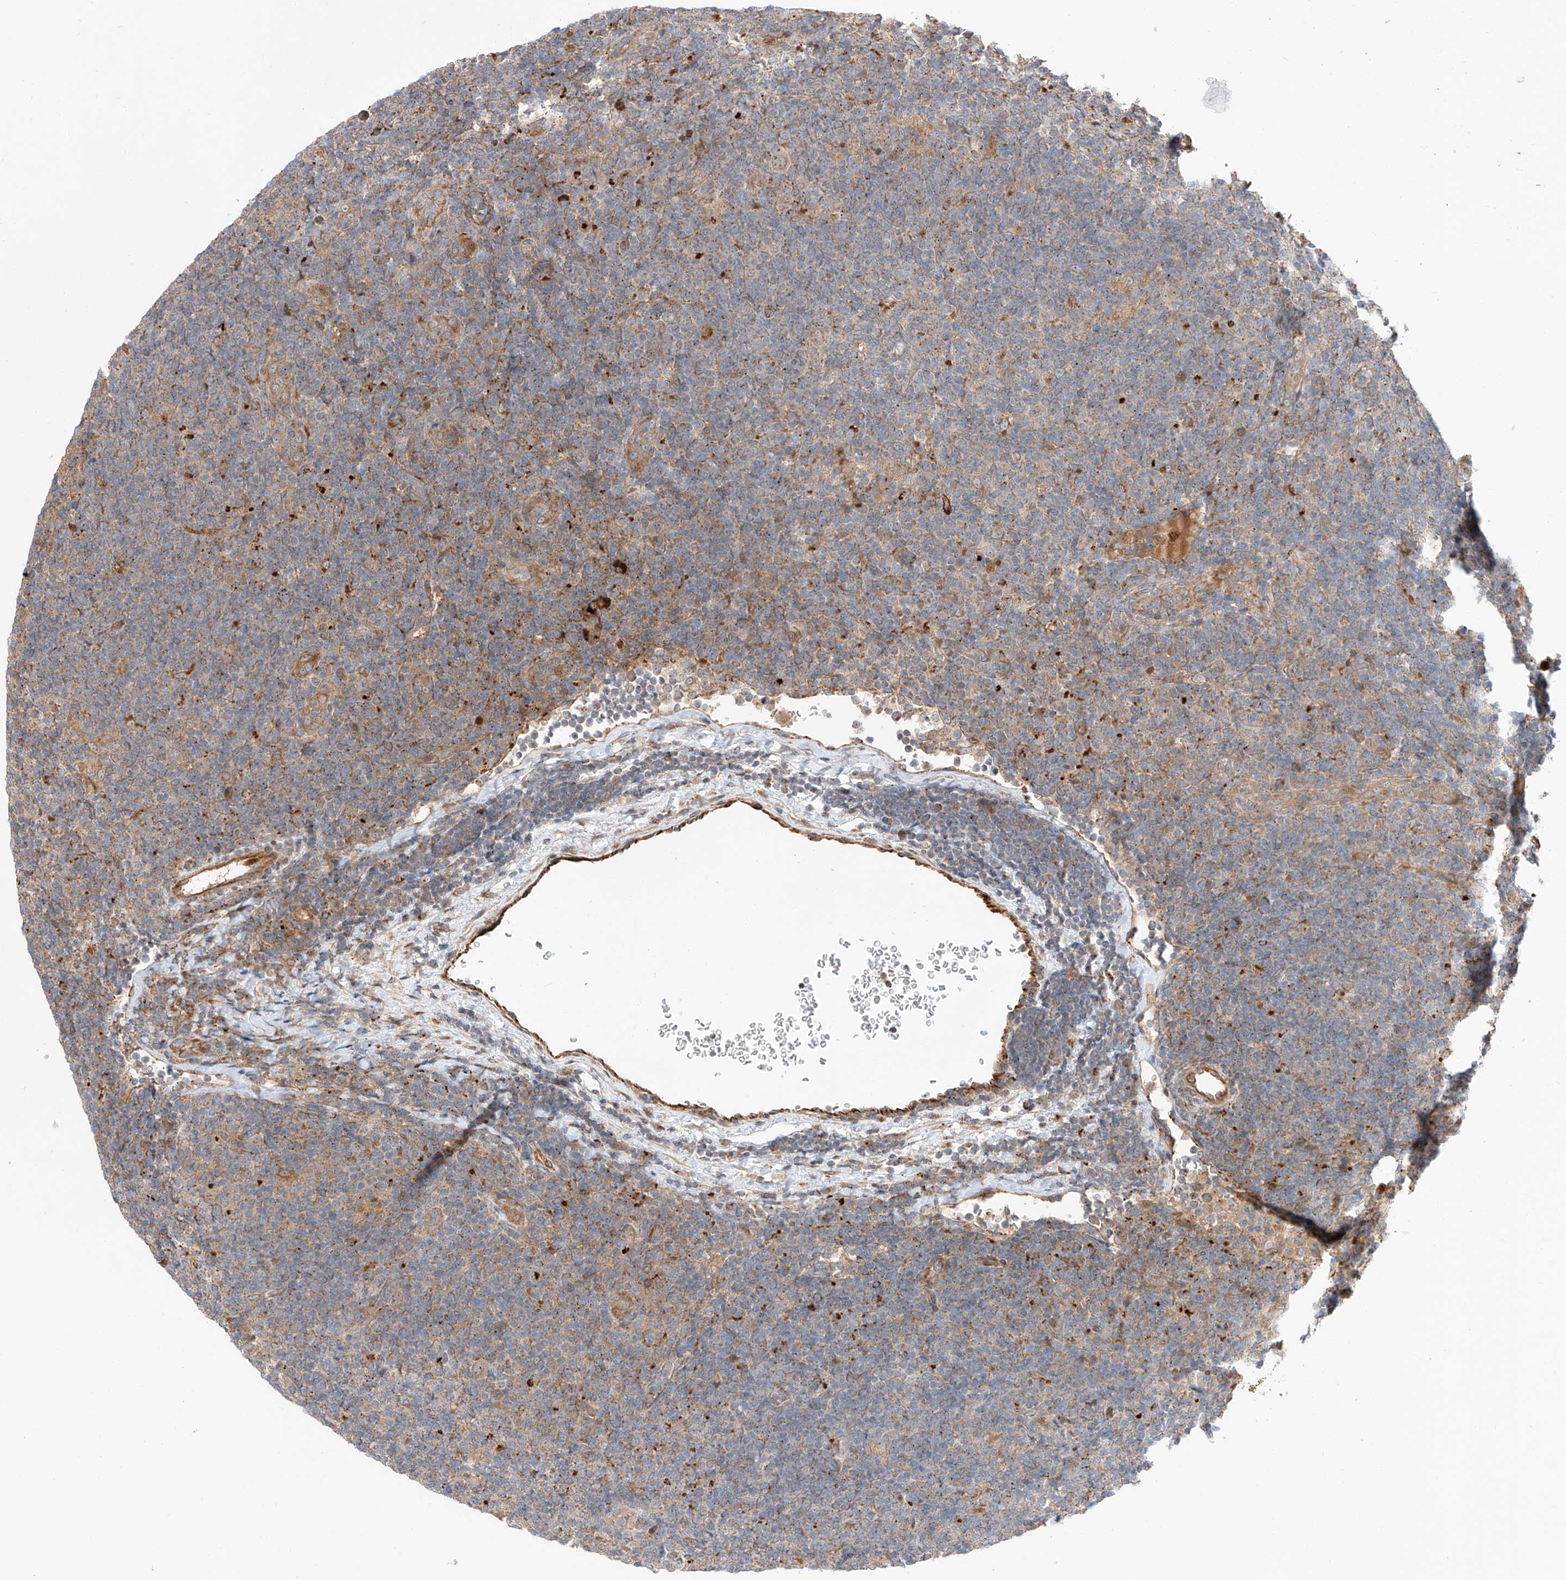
{"staining": {"intensity": "negative", "quantity": "none", "location": "none"}, "tissue": "lymphoma", "cell_type": "Tumor cells", "image_type": "cancer", "snomed": [{"axis": "morphology", "description": "Hodgkin's disease, NOS"}, {"axis": "topography", "description": "Lymph node"}], "caption": "Hodgkin's disease stained for a protein using immunohistochemistry shows no staining tumor cells.", "gene": "DIRAS3", "patient": {"sex": "female", "age": 57}}